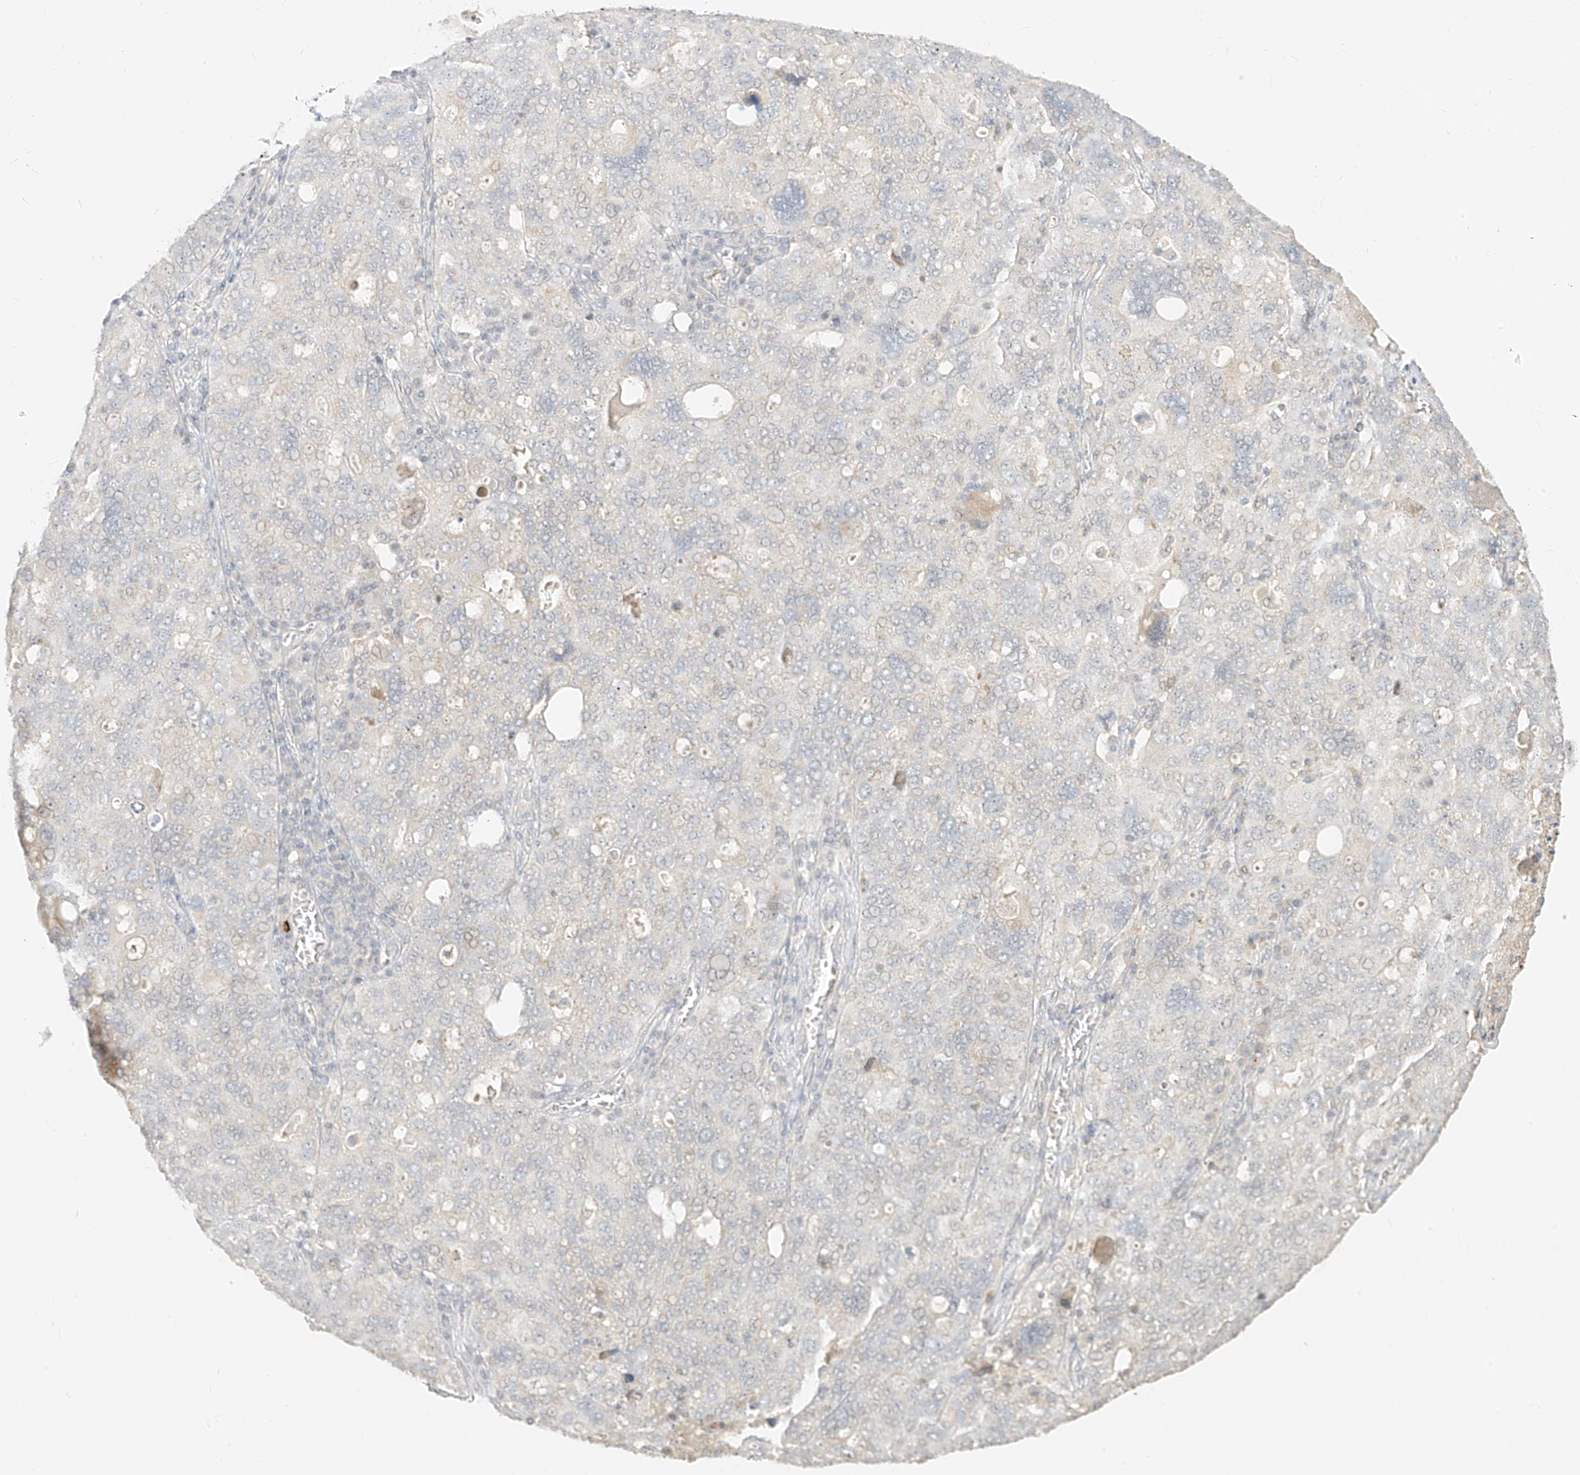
{"staining": {"intensity": "negative", "quantity": "none", "location": "none"}, "tissue": "ovarian cancer", "cell_type": "Tumor cells", "image_type": "cancer", "snomed": [{"axis": "morphology", "description": "Carcinoma, endometroid"}, {"axis": "topography", "description": "Ovary"}], "caption": "Photomicrograph shows no protein positivity in tumor cells of endometroid carcinoma (ovarian) tissue. (DAB (3,3'-diaminobenzidine) immunohistochemistry, high magnification).", "gene": "LIPT1", "patient": {"sex": "female", "age": 62}}